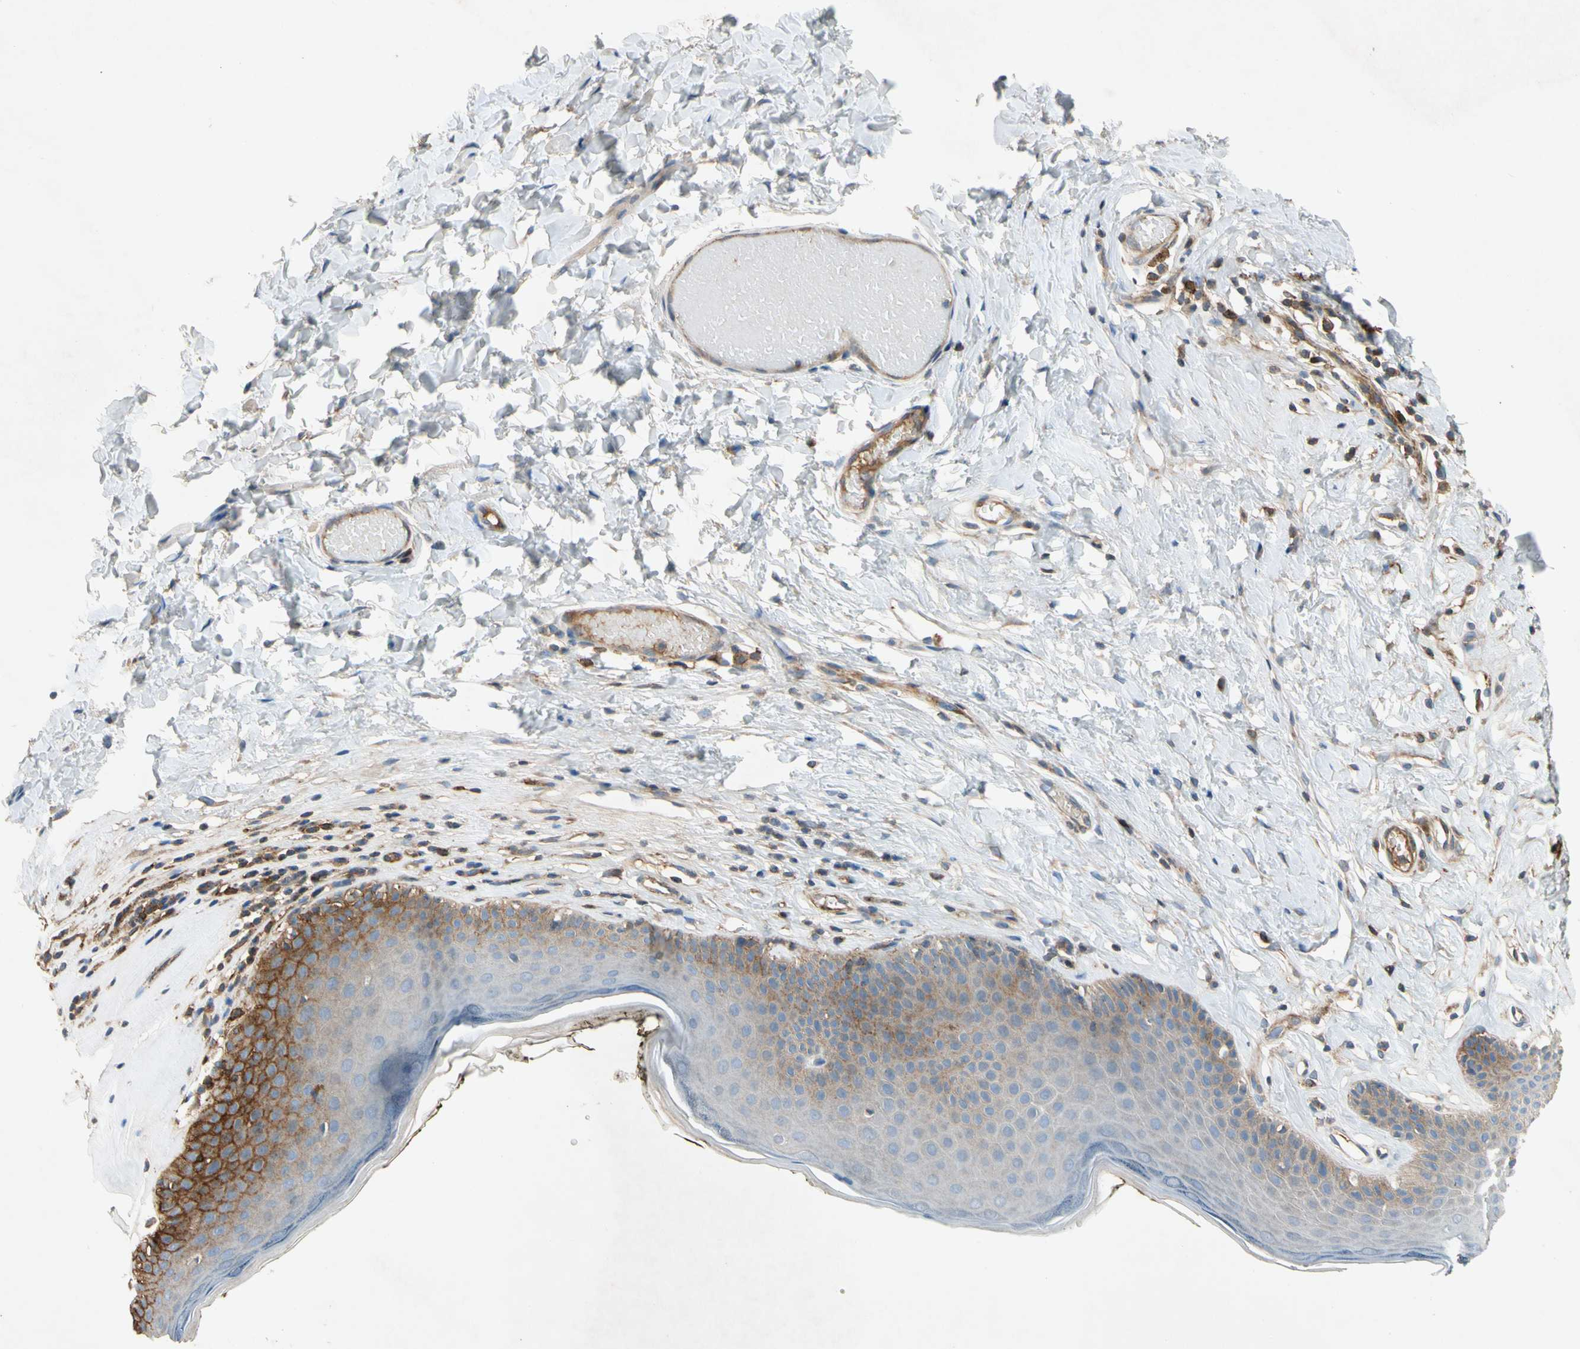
{"staining": {"intensity": "moderate", "quantity": "25%-75%", "location": "cytoplasmic/membranous"}, "tissue": "skin", "cell_type": "Epidermal cells", "image_type": "normal", "snomed": [{"axis": "morphology", "description": "Normal tissue, NOS"}, {"axis": "morphology", "description": "Inflammation, NOS"}, {"axis": "topography", "description": "Vulva"}], "caption": "This histopathology image displays immunohistochemistry staining of unremarkable skin, with medium moderate cytoplasmic/membranous positivity in approximately 25%-75% of epidermal cells.", "gene": "NDFIP2", "patient": {"sex": "female", "age": 84}}